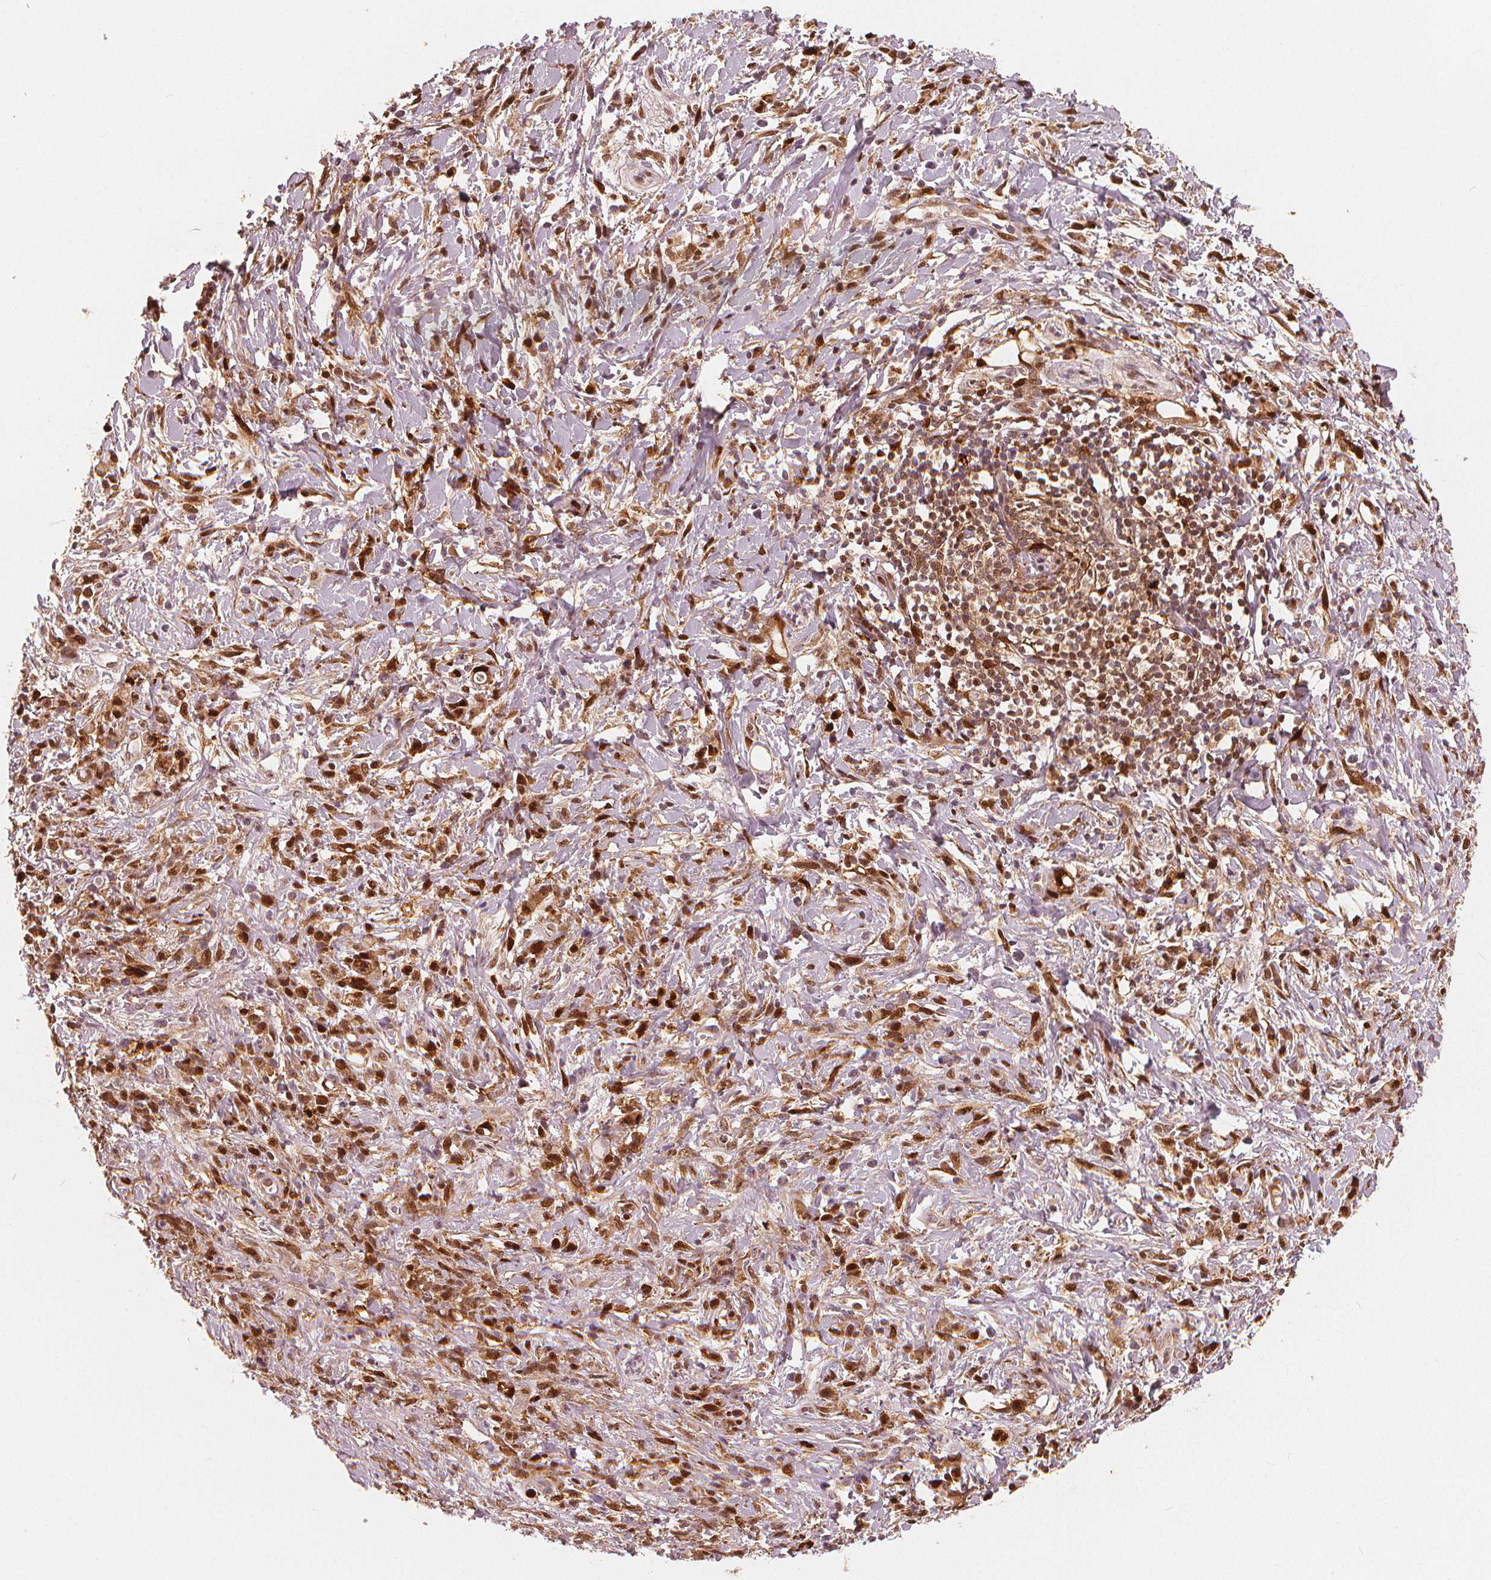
{"staining": {"intensity": "moderate", "quantity": ">75%", "location": "cytoplasmic/membranous,nuclear"}, "tissue": "stomach cancer", "cell_type": "Tumor cells", "image_type": "cancer", "snomed": [{"axis": "morphology", "description": "Adenocarcinoma, NOS"}, {"axis": "topography", "description": "Stomach"}], "caption": "Adenocarcinoma (stomach) stained for a protein (brown) exhibits moderate cytoplasmic/membranous and nuclear positive staining in approximately >75% of tumor cells.", "gene": "SQSTM1", "patient": {"sex": "female", "age": 84}}